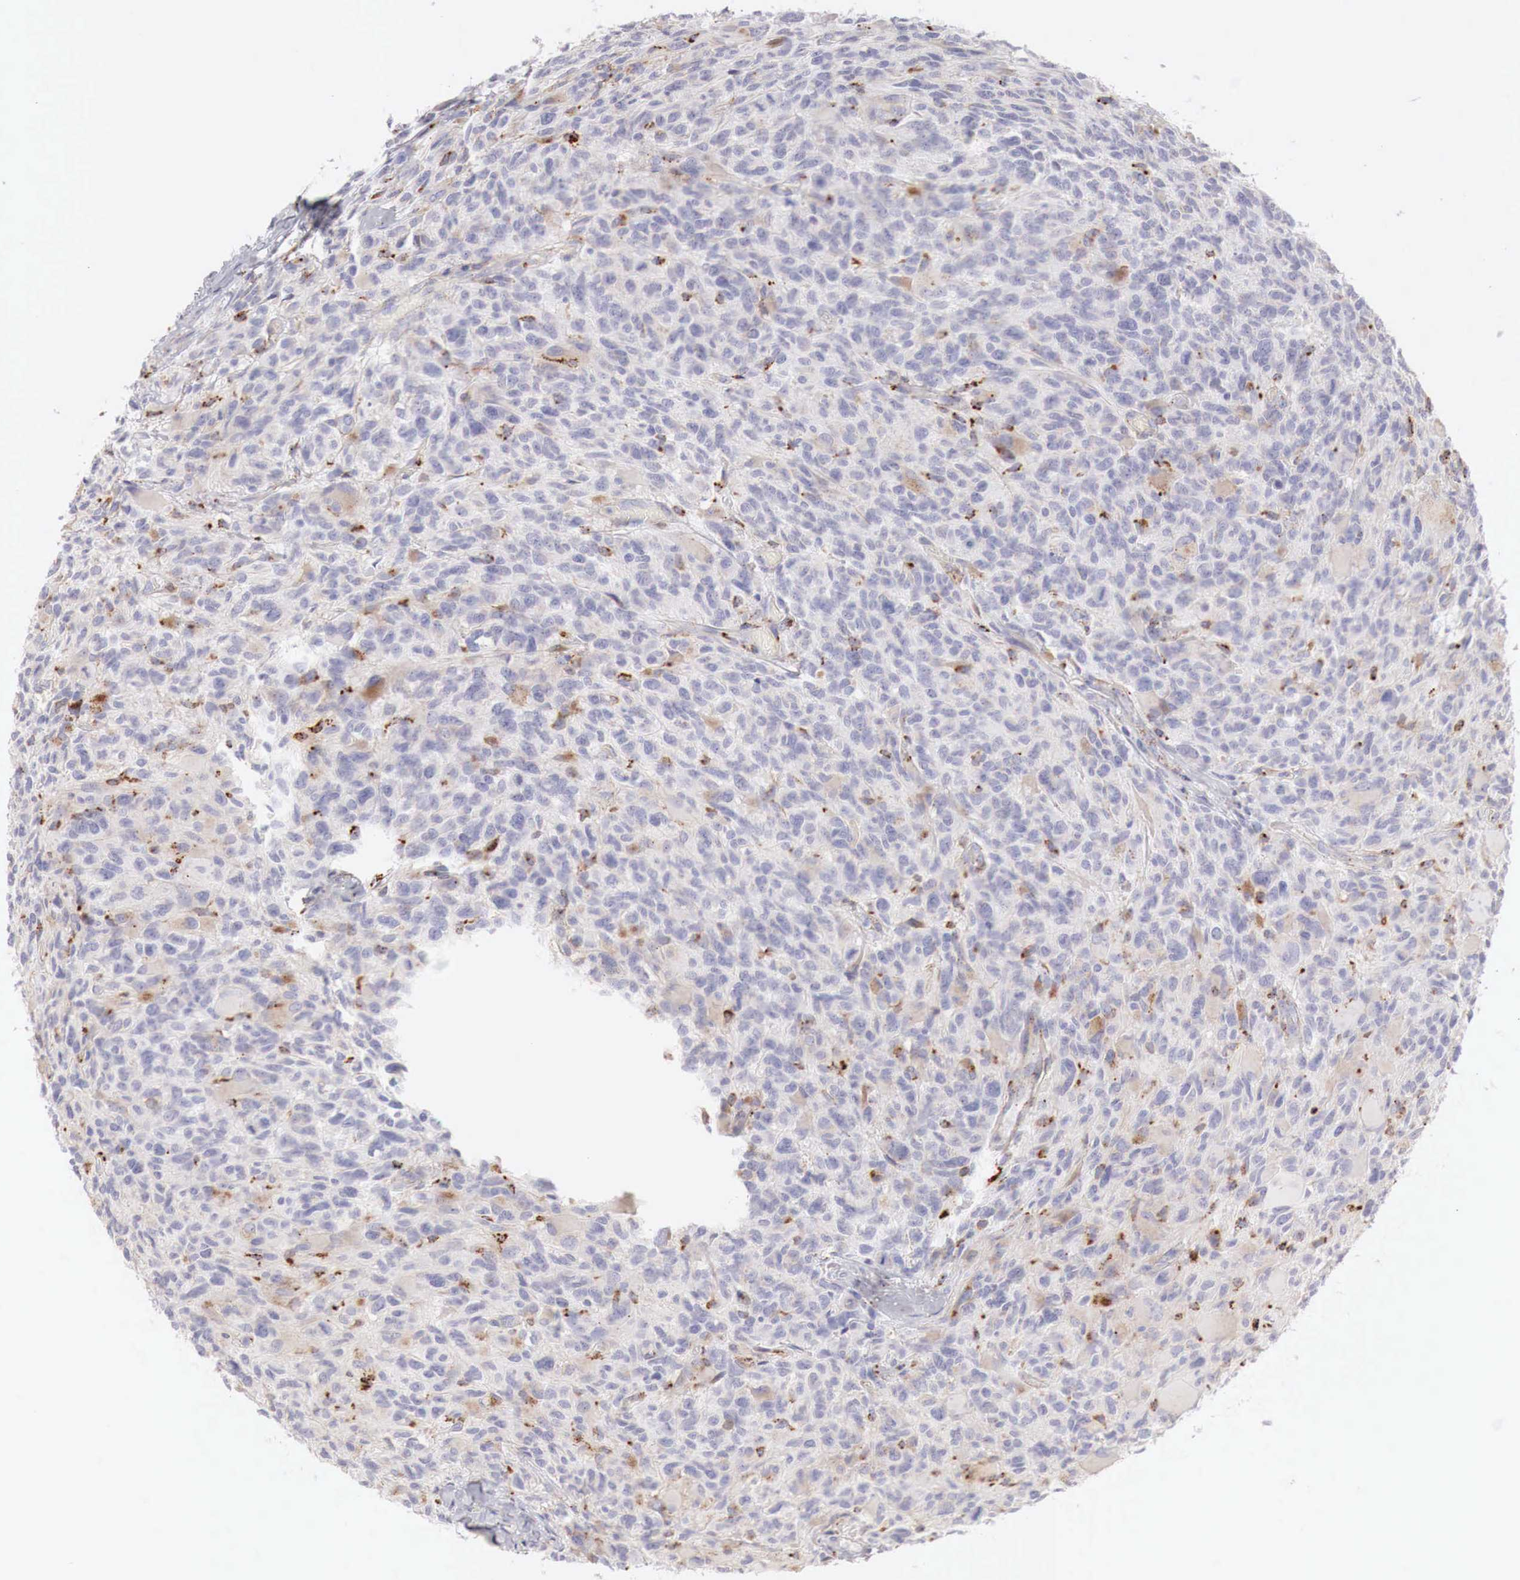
{"staining": {"intensity": "moderate", "quantity": "<25%", "location": "cytoplasmic/membranous"}, "tissue": "glioma", "cell_type": "Tumor cells", "image_type": "cancer", "snomed": [{"axis": "morphology", "description": "Glioma, malignant, High grade"}, {"axis": "topography", "description": "Brain"}], "caption": "Protein expression analysis of high-grade glioma (malignant) shows moderate cytoplasmic/membranous expression in approximately <25% of tumor cells.", "gene": "GLA", "patient": {"sex": "male", "age": 69}}